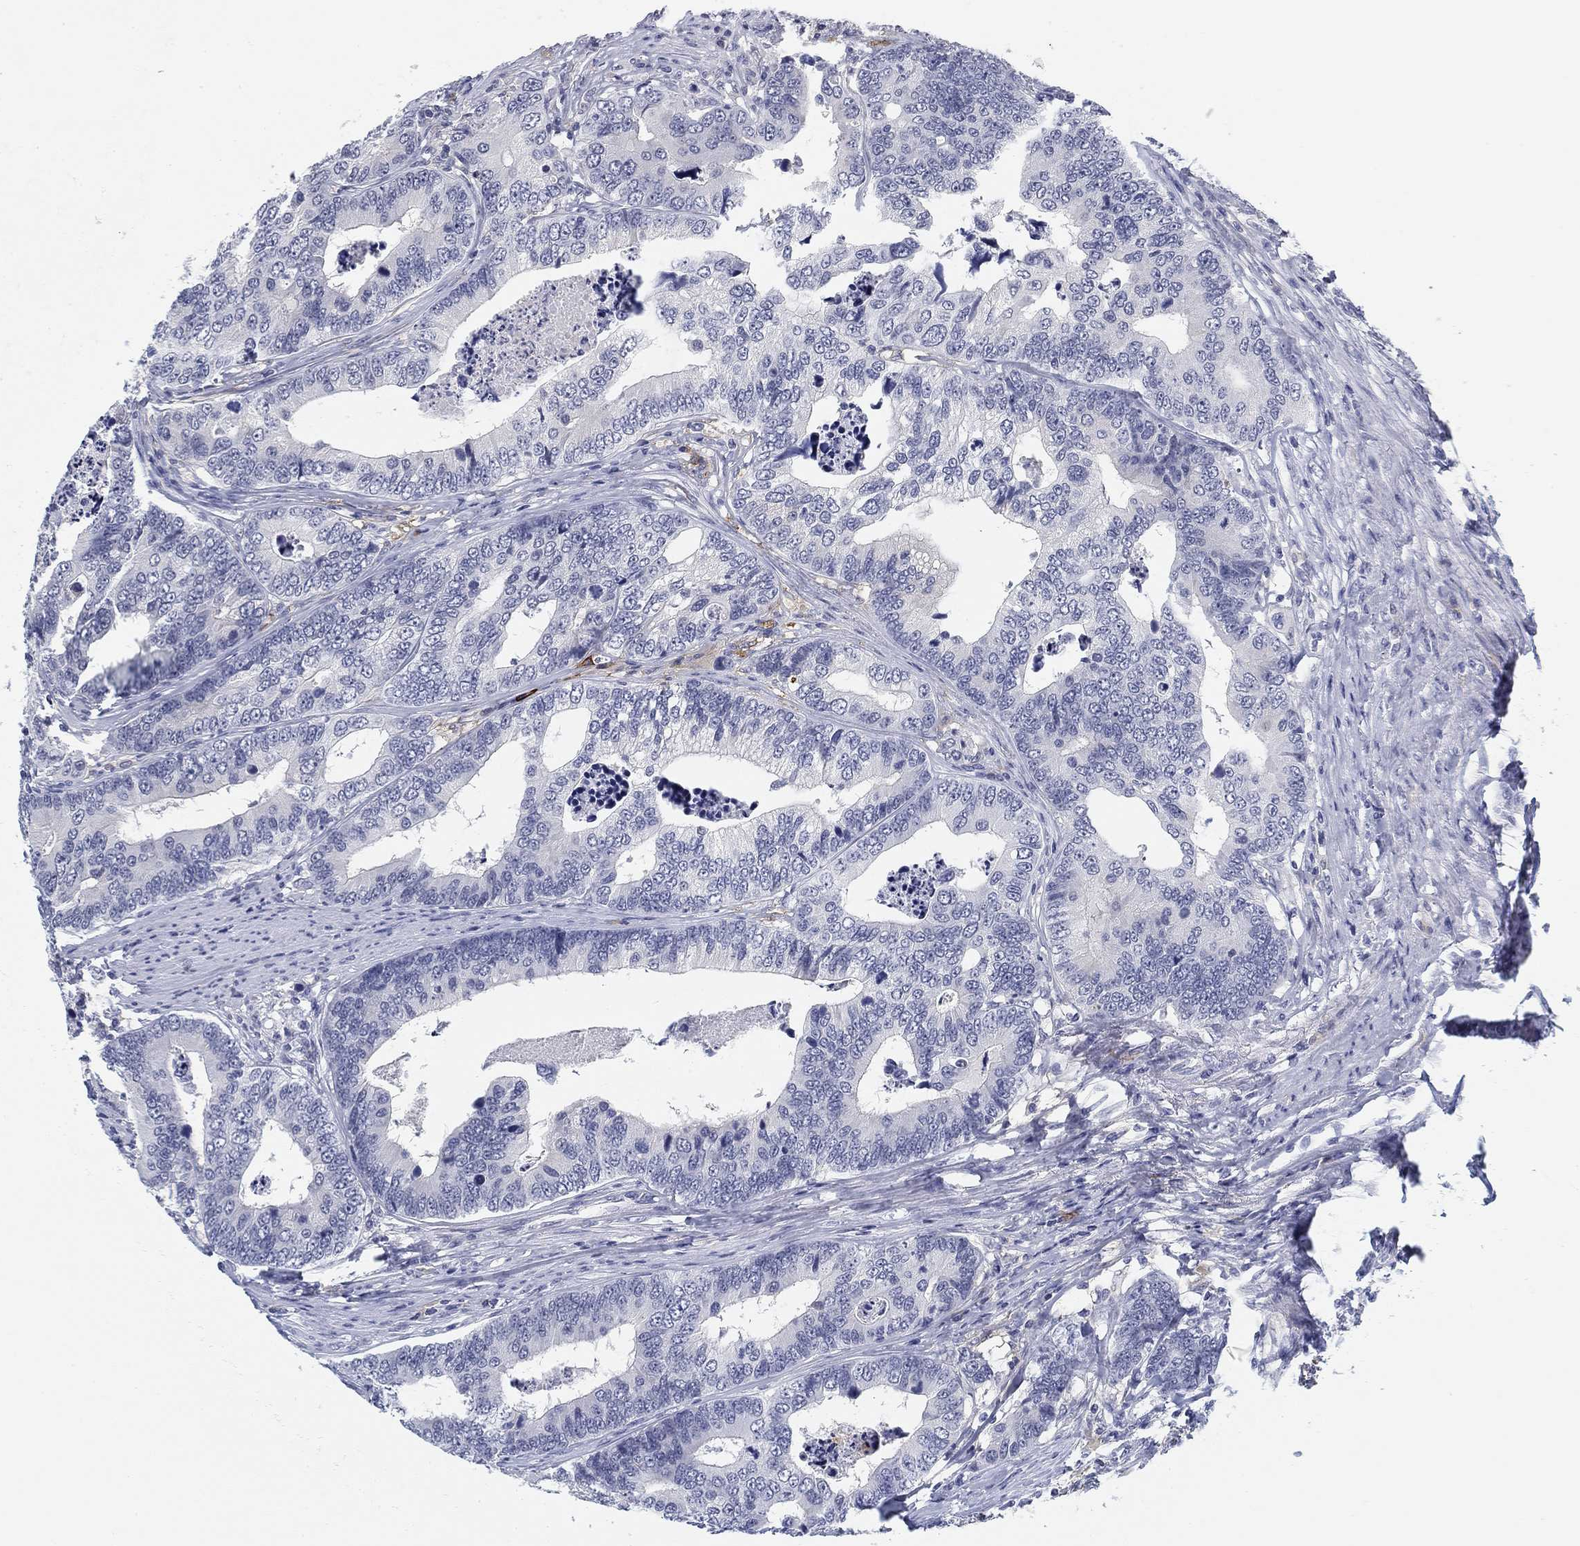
{"staining": {"intensity": "negative", "quantity": "none", "location": "none"}, "tissue": "colorectal cancer", "cell_type": "Tumor cells", "image_type": "cancer", "snomed": [{"axis": "morphology", "description": "Adenocarcinoma, NOS"}, {"axis": "topography", "description": "Colon"}], "caption": "Immunohistochemistry (IHC) of colorectal adenocarcinoma exhibits no staining in tumor cells. The staining is performed using DAB brown chromogen with nuclei counter-stained in using hematoxylin.", "gene": "SLC2A5", "patient": {"sex": "female", "age": 72}}